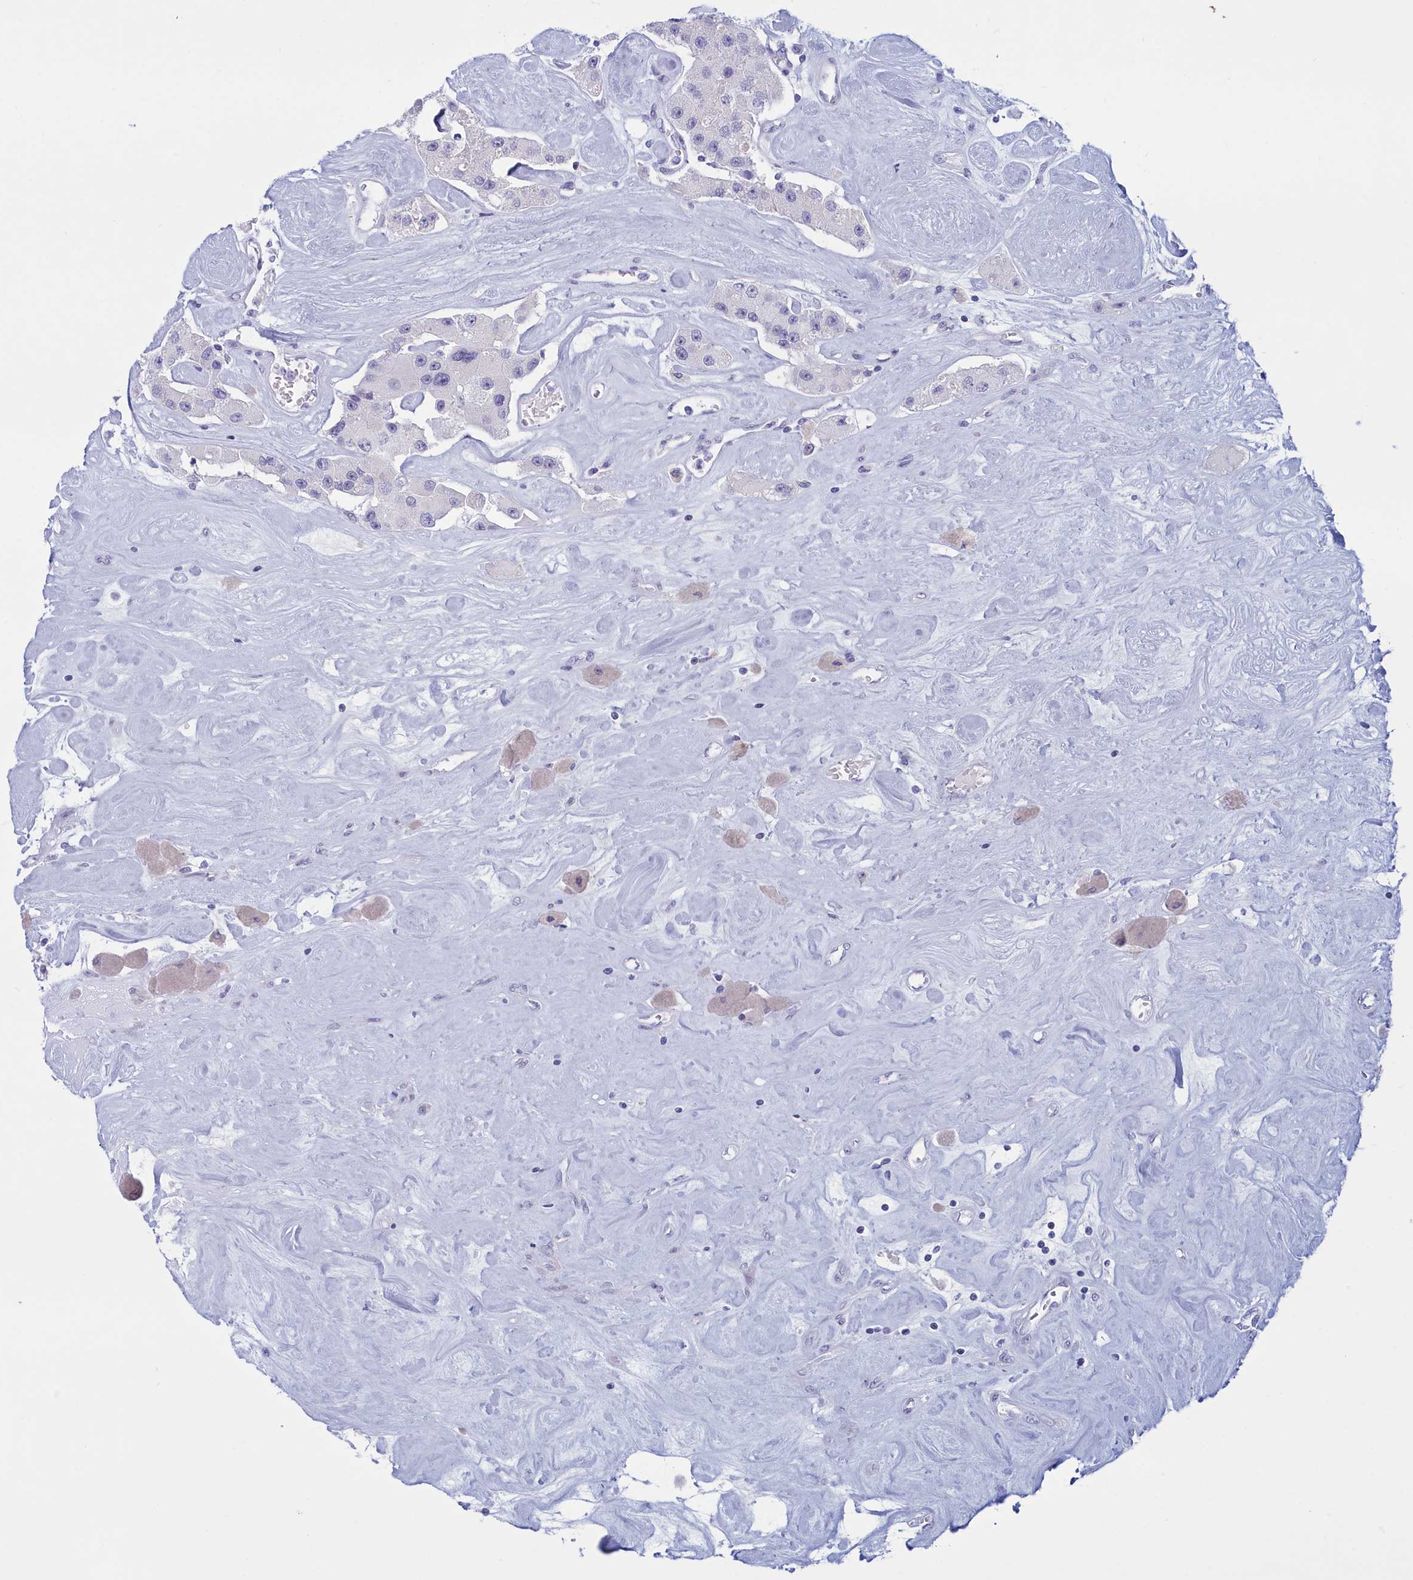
{"staining": {"intensity": "negative", "quantity": "none", "location": "none"}, "tissue": "carcinoid", "cell_type": "Tumor cells", "image_type": "cancer", "snomed": [{"axis": "morphology", "description": "Carcinoid, malignant, NOS"}, {"axis": "topography", "description": "Pancreas"}], "caption": "Immunohistochemical staining of human malignant carcinoid reveals no significant staining in tumor cells. (DAB (3,3'-diaminobenzidine) IHC, high magnification).", "gene": "SNX20", "patient": {"sex": "male", "age": 41}}